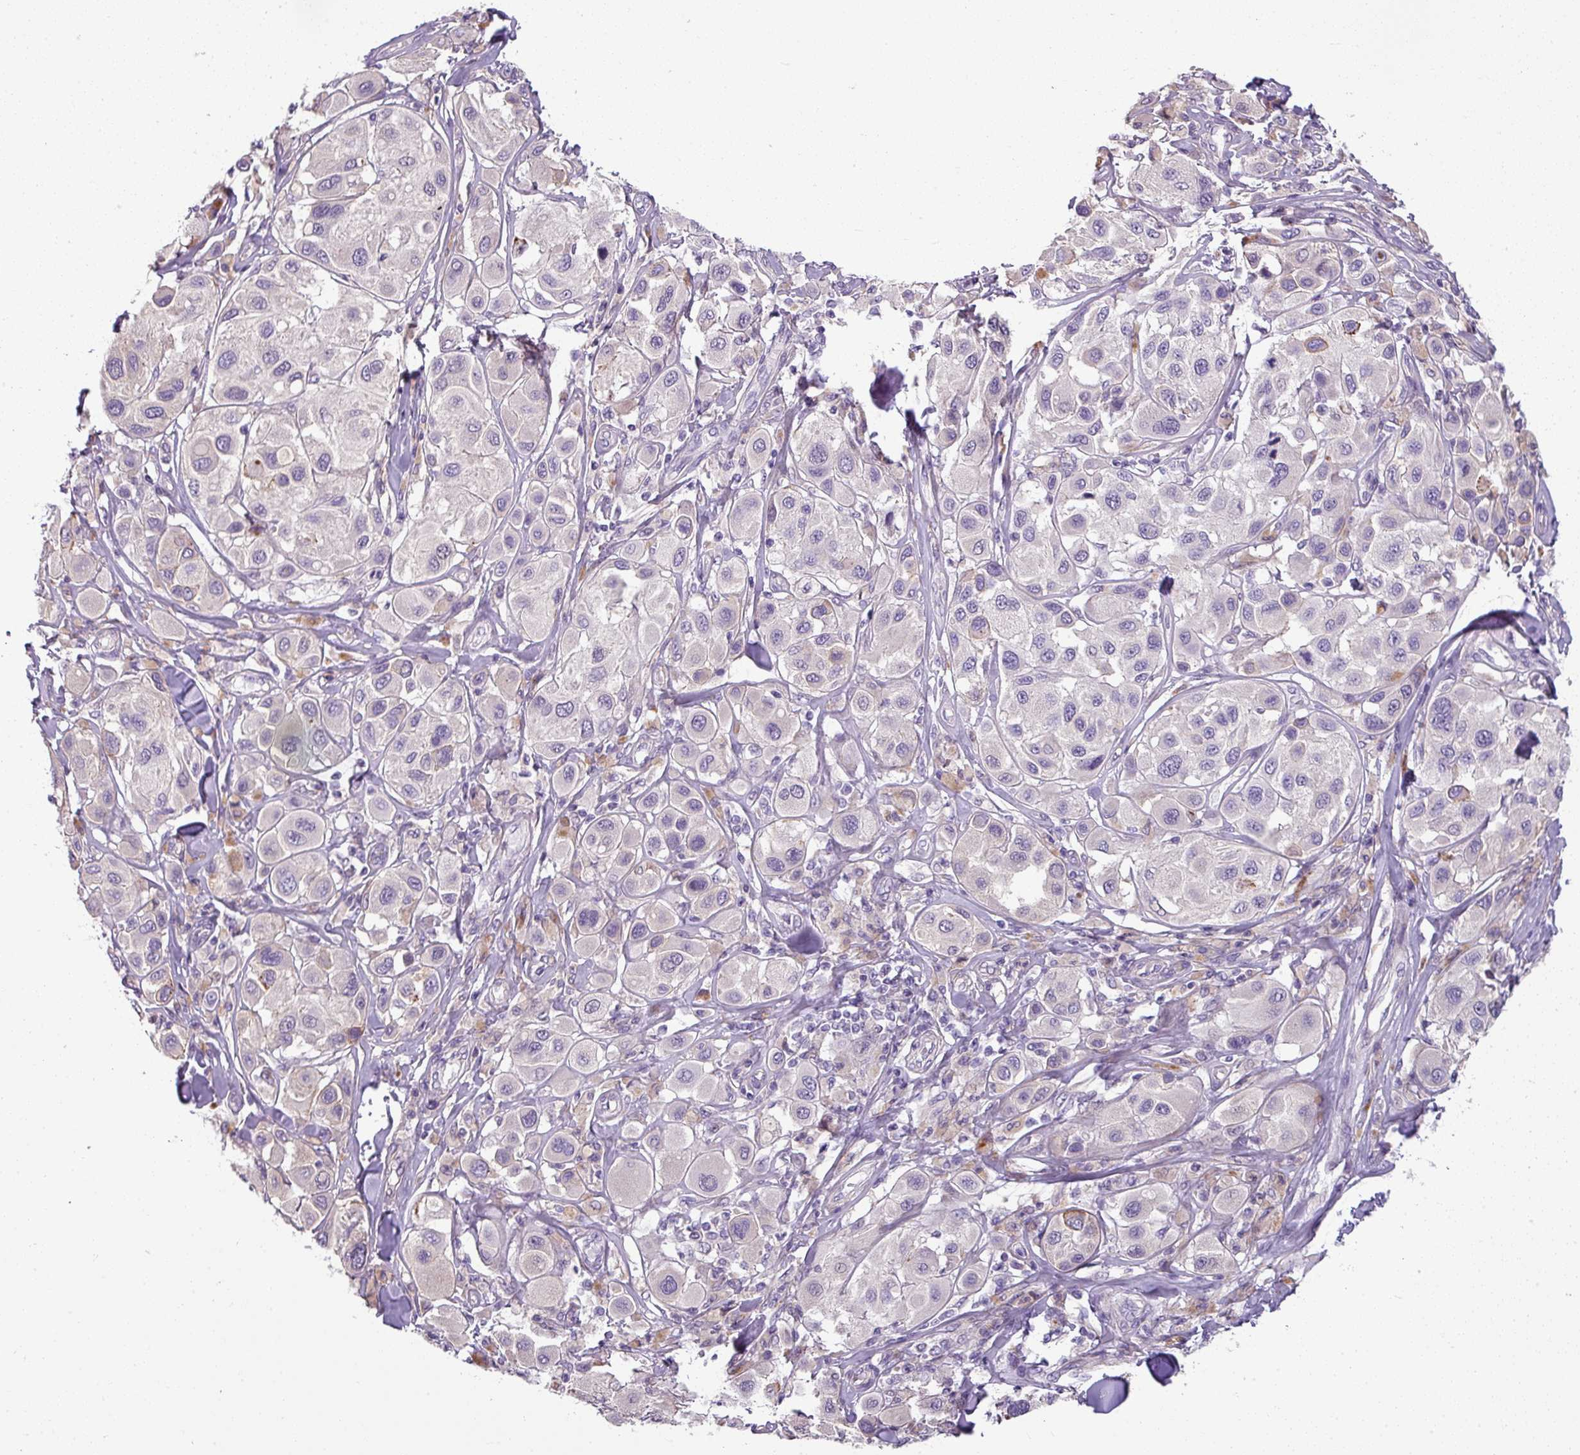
{"staining": {"intensity": "negative", "quantity": "none", "location": "none"}, "tissue": "melanoma", "cell_type": "Tumor cells", "image_type": "cancer", "snomed": [{"axis": "morphology", "description": "Malignant melanoma, Metastatic site"}, {"axis": "topography", "description": "Skin"}], "caption": "The photomicrograph shows no staining of tumor cells in malignant melanoma (metastatic site). (DAB IHC with hematoxylin counter stain).", "gene": "PALS2", "patient": {"sex": "male", "age": 41}}